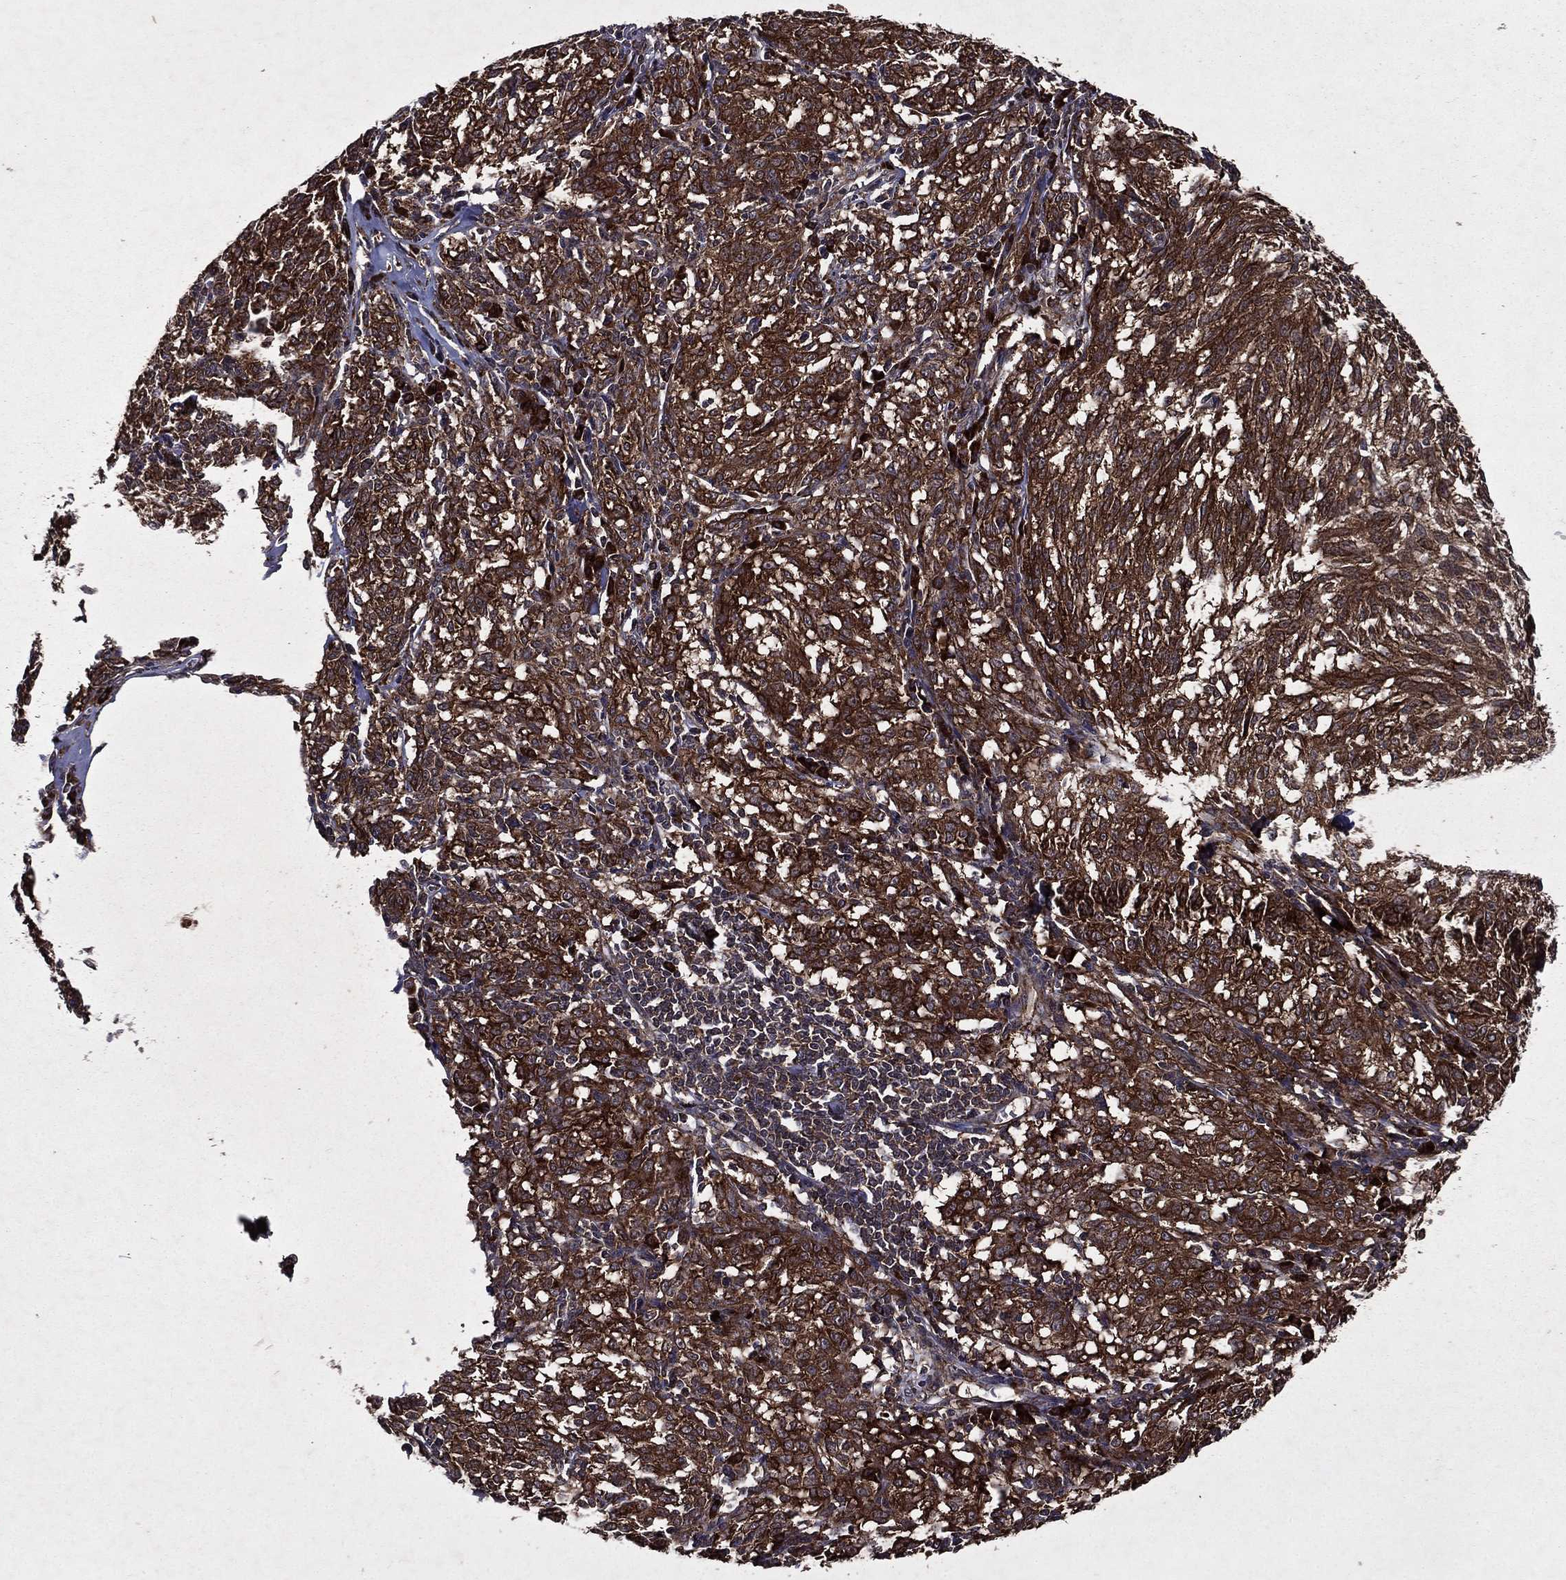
{"staining": {"intensity": "strong", "quantity": ">75%", "location": "cytoplasmic/membranous"}, "tissue": "melanoma", "cell_type": "Tumor cells", "image_type": "cancer", "snomed": [{"axis": "morphology", "description": "Malignant melanoma, NOS"}, {"axis": "topography", "description": "Skin"}], "caption": "Immunohistochemical staining of melanoma demonstrates high levels of strong cytoplasmic/membranous protein staining in about >75% of tumor cells. The staining was performed using DAB to visualize the protein expression in brown, while the nuclei were stained in blue with hematoxylin (Magnification: 20x).", "gene": "EIF2B4", "patient": {"sex": "female", "age": 72}}